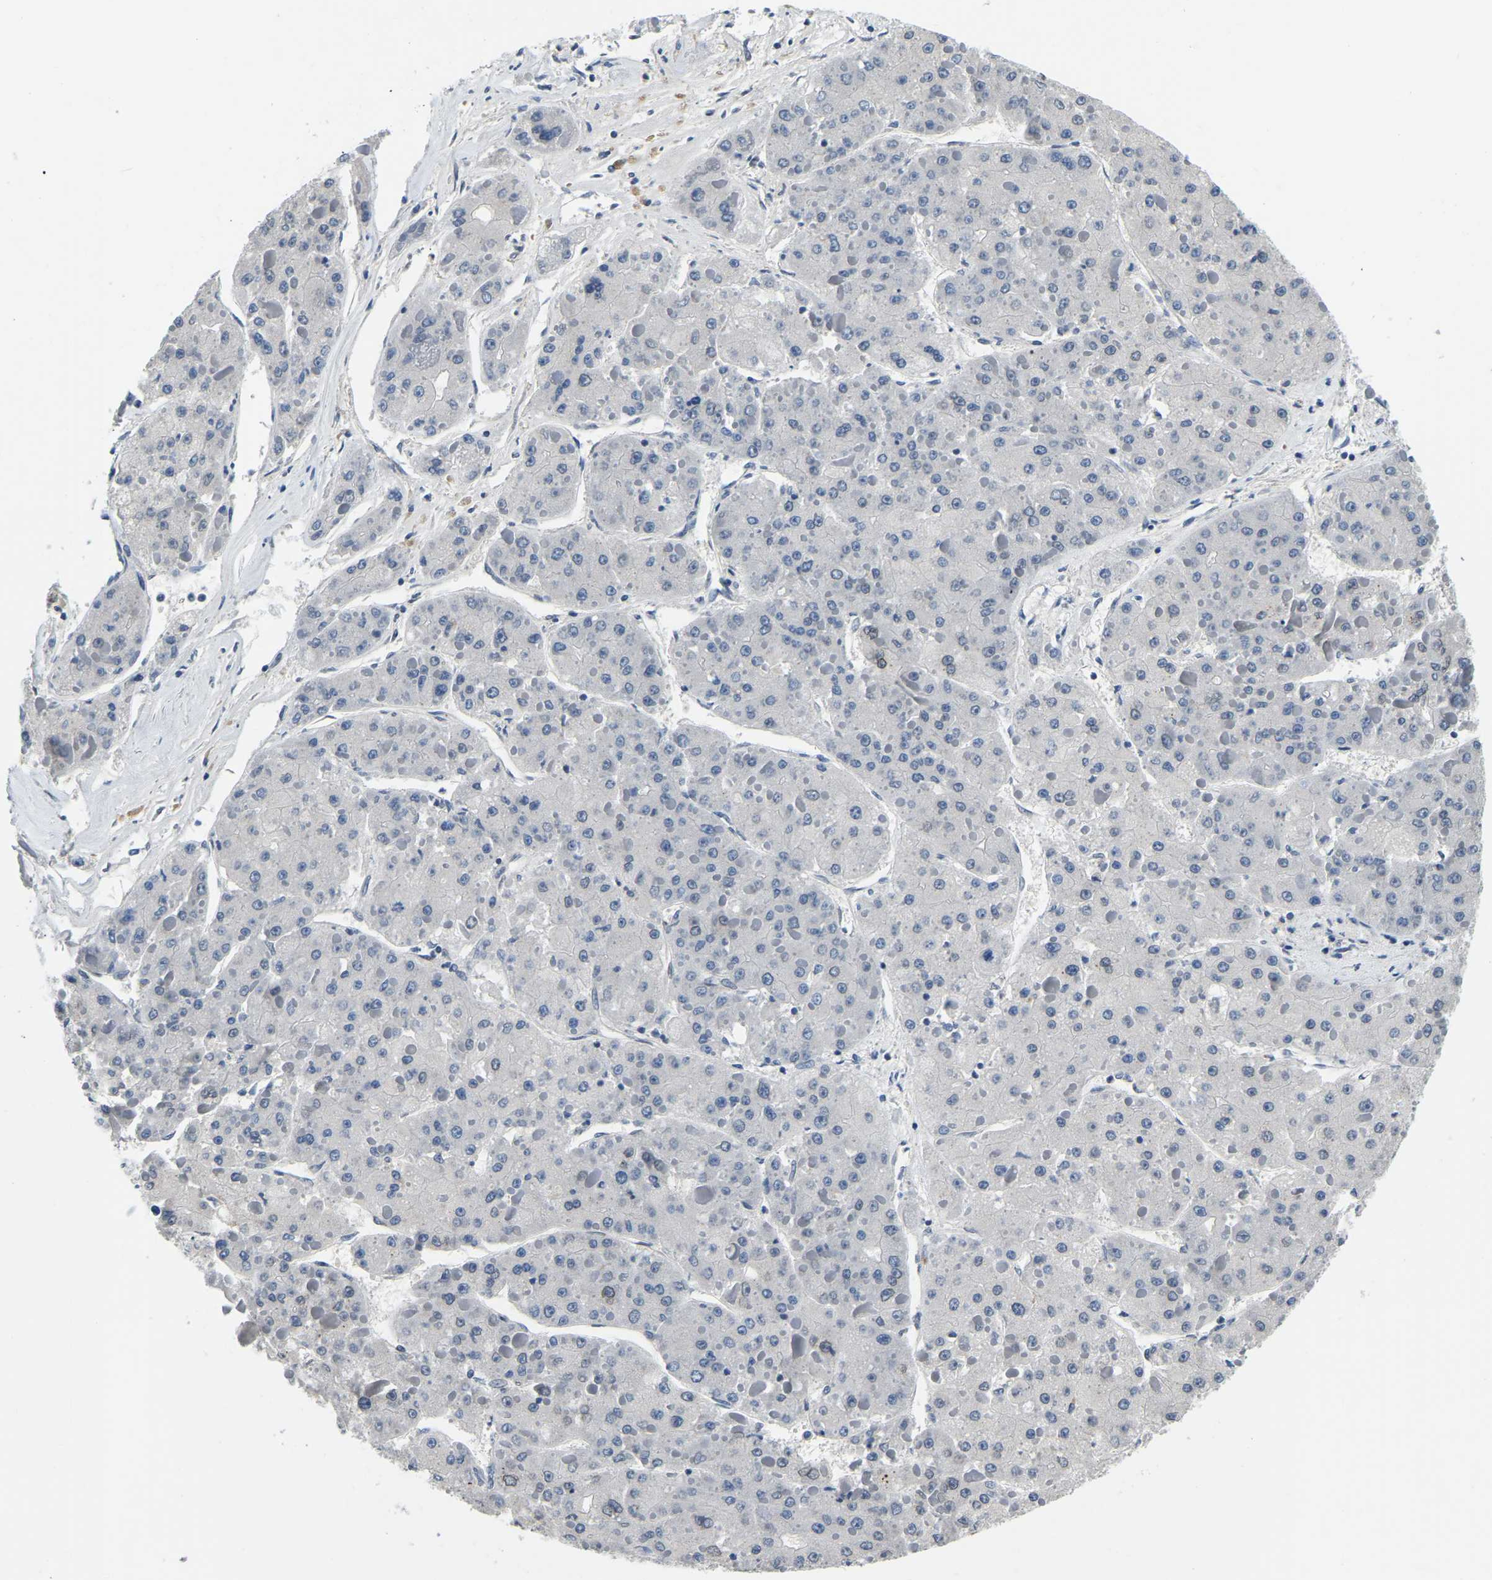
{"staining": {"intensity": "negative", "quantity": "none", "location": "none"}, "tissue": "liver cancer", "cell_type": "Tumor cells", "image_type": "cancer", "snomed": [{"axis": "morphology", "description": "Carcinoma, Hepatocellular, NOS"}, {"axis": "topography", "description": "Liver"}], "caption": "This is an IHC micrograph of liver hepatocellular carcinoma. There is no staining in tumor cells.", "gene": "RANBP2", "patient": {"sex": "female", "age": 73}}